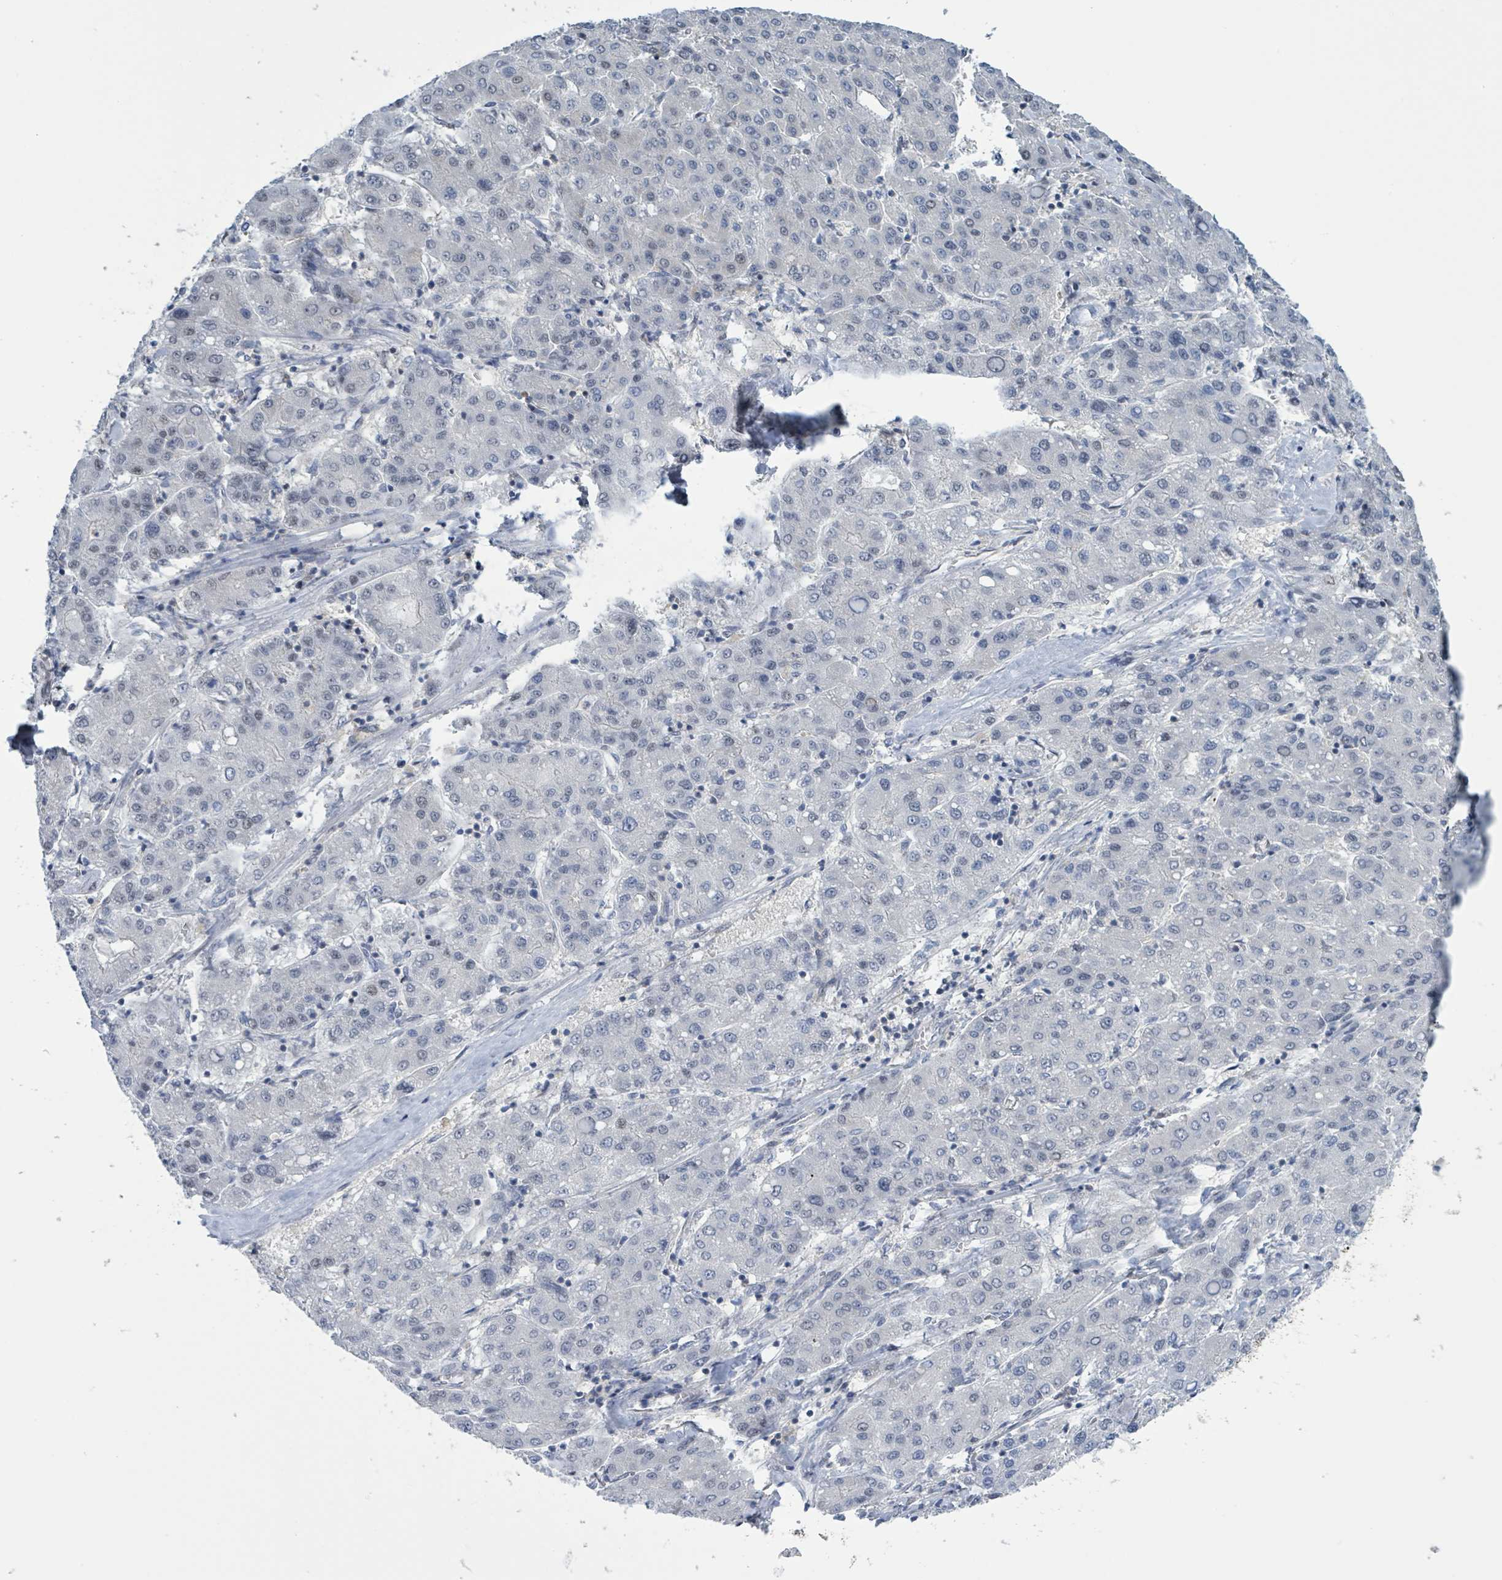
{"staining": {"intensity": "negative", "quantity": "none", "location": "none"}, "tissue": "liver cancer", "cell_type": "Tumor cells", "image_type": "cancer", "snomed": [{"axis": "morphology", "description": "Carcinoma, Hepatocellular, NOS"}, {"axis": "topography", "description": "Liver"}], "caption": "There is no significant staining in tumor cells of liver cancer.", "gene": "DGKZ", "patient": {"sex": "male", "age": 65}}